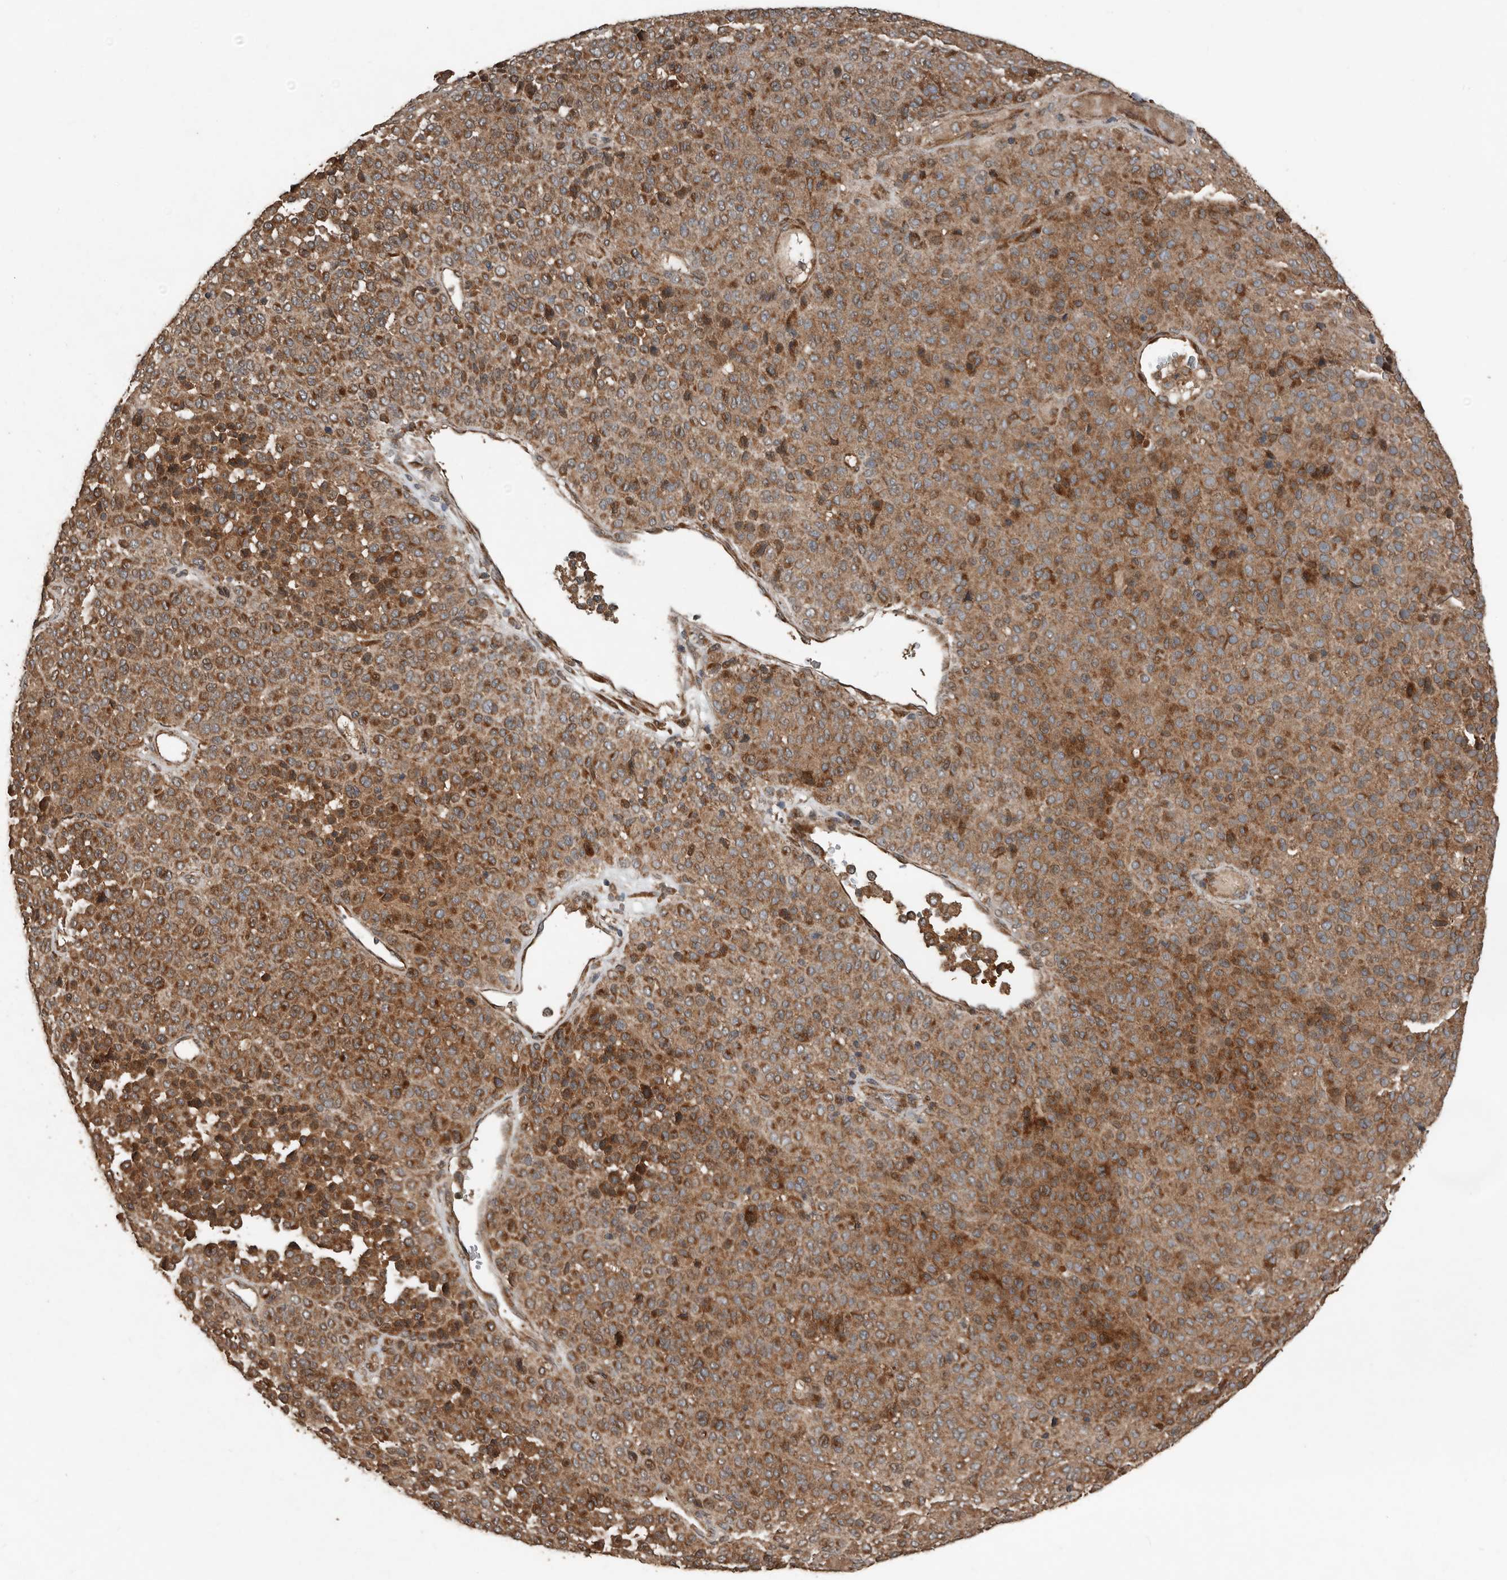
{"staining": {"intensity": "moderate", "quantity": ">75%", "location": "cytoplasmic/membranous"}, "tissue": "melanoma", "cell_type": "Tumor cells", "image_type": "cancer", "snomed": [{"axis": "morphology", "description": "Malignant melanoma, Metastatic site"}, {"axis": "topography", "description": "Pancreas"}], "caption": "Approximately >75% of tumor cells in human melanoma exhibit moderate cytoplasmic/membranous protein staining as visualized by brown immunohistochemical staining.", "gene": "RNF207", "patient": {"sex": "female", "age": 30}}